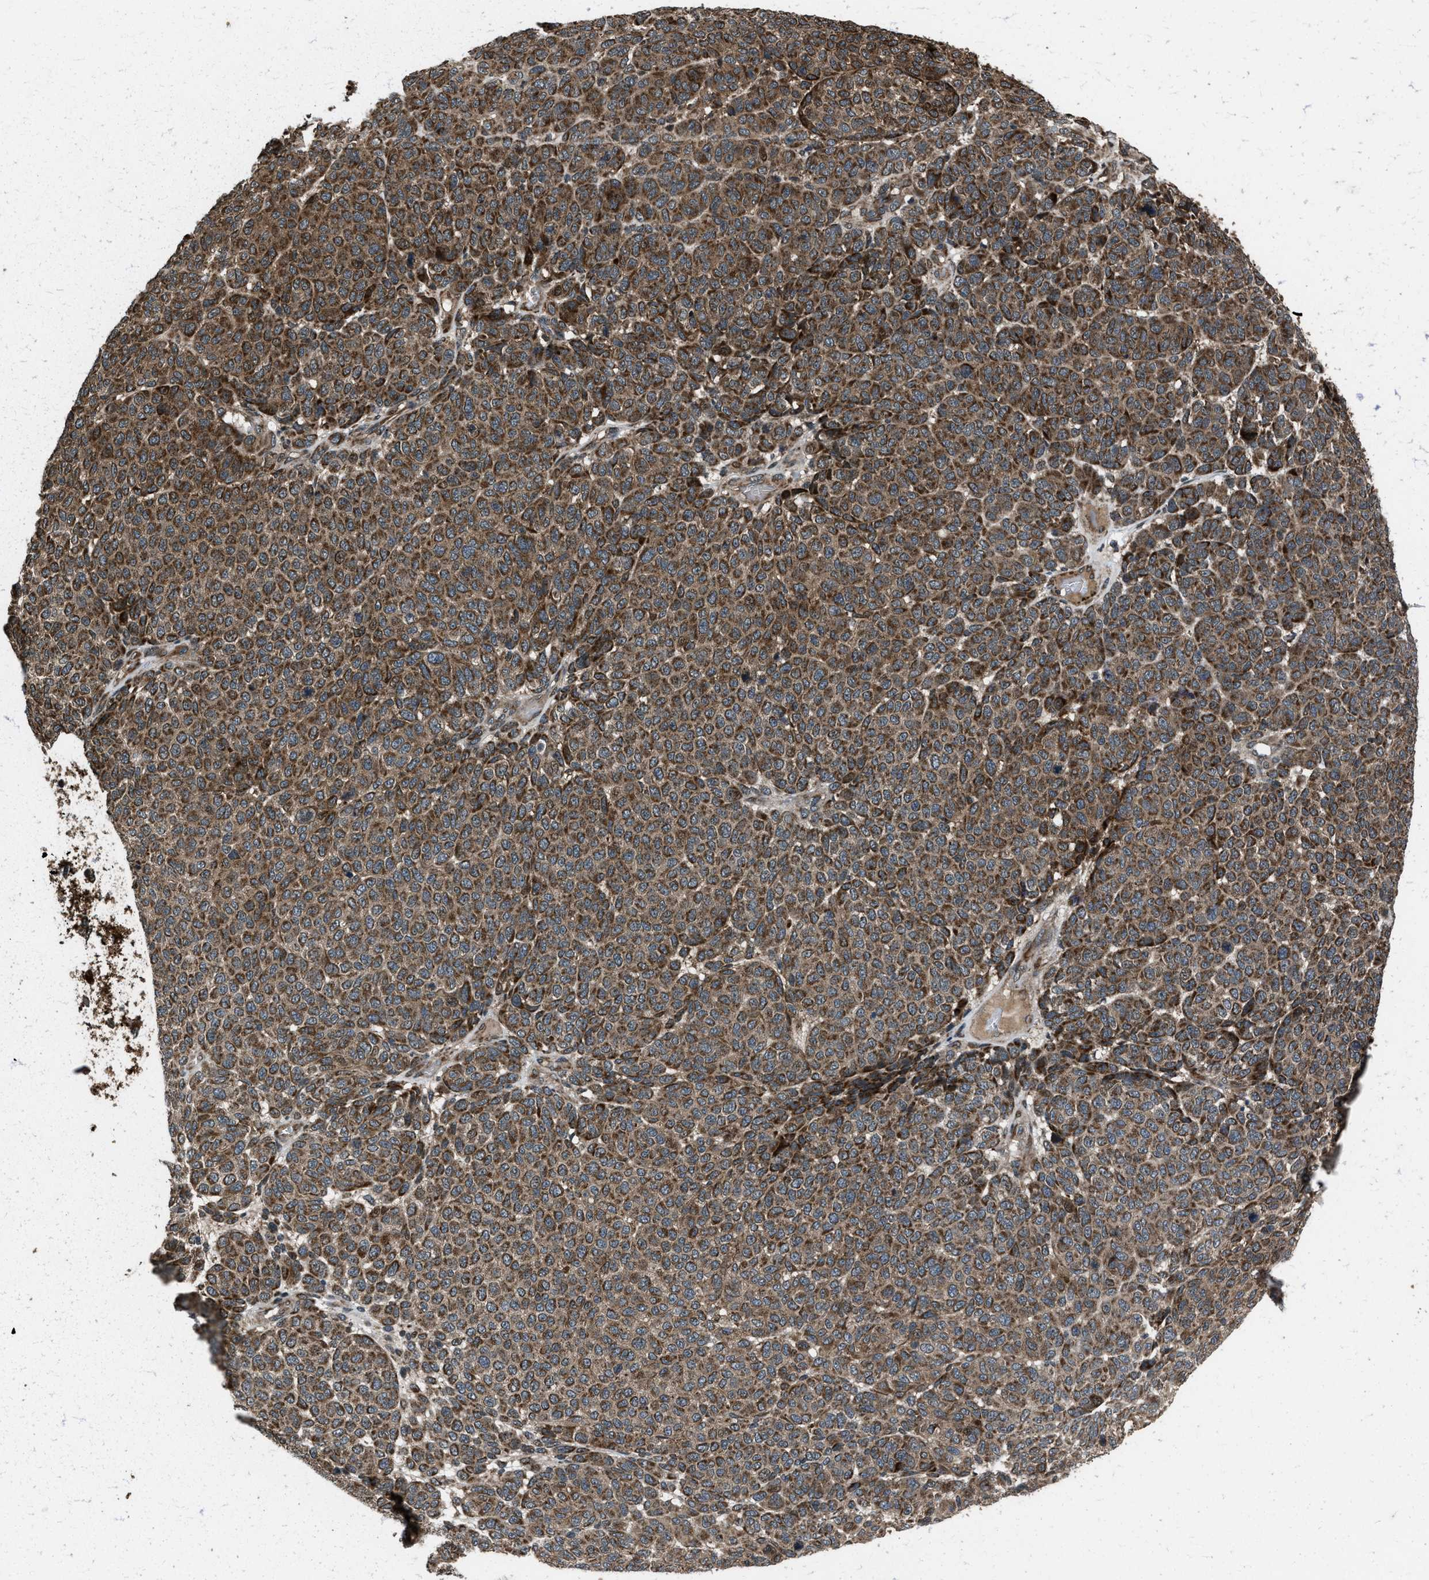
{"staining": {"intensity": "moderate", "quantity": ">75%", "location": "cytoplasmic/membranous"}, "tissue": "melanoma", "cell_type": "Tumor cells", "image_type": "cancer", "snomed": [{"axis": "morphology", "description": "Malignant melanoma, NOS"}, {"axis": "topography", "description": "Skin"}], "caption": "Melanoma was stained to show a protein in brown. There is medium levels of moderate cytoplasmic/membranous expression in about >75% of tumor cells. The staining is performed using DAB (3,3'-diaminobenzidine) brown chromogen to label protein expression. The nuclei are counter-stained blue using hematoxylin.", "gene": "IRAK4", "patient": {"sex": "male", "age": 59}}